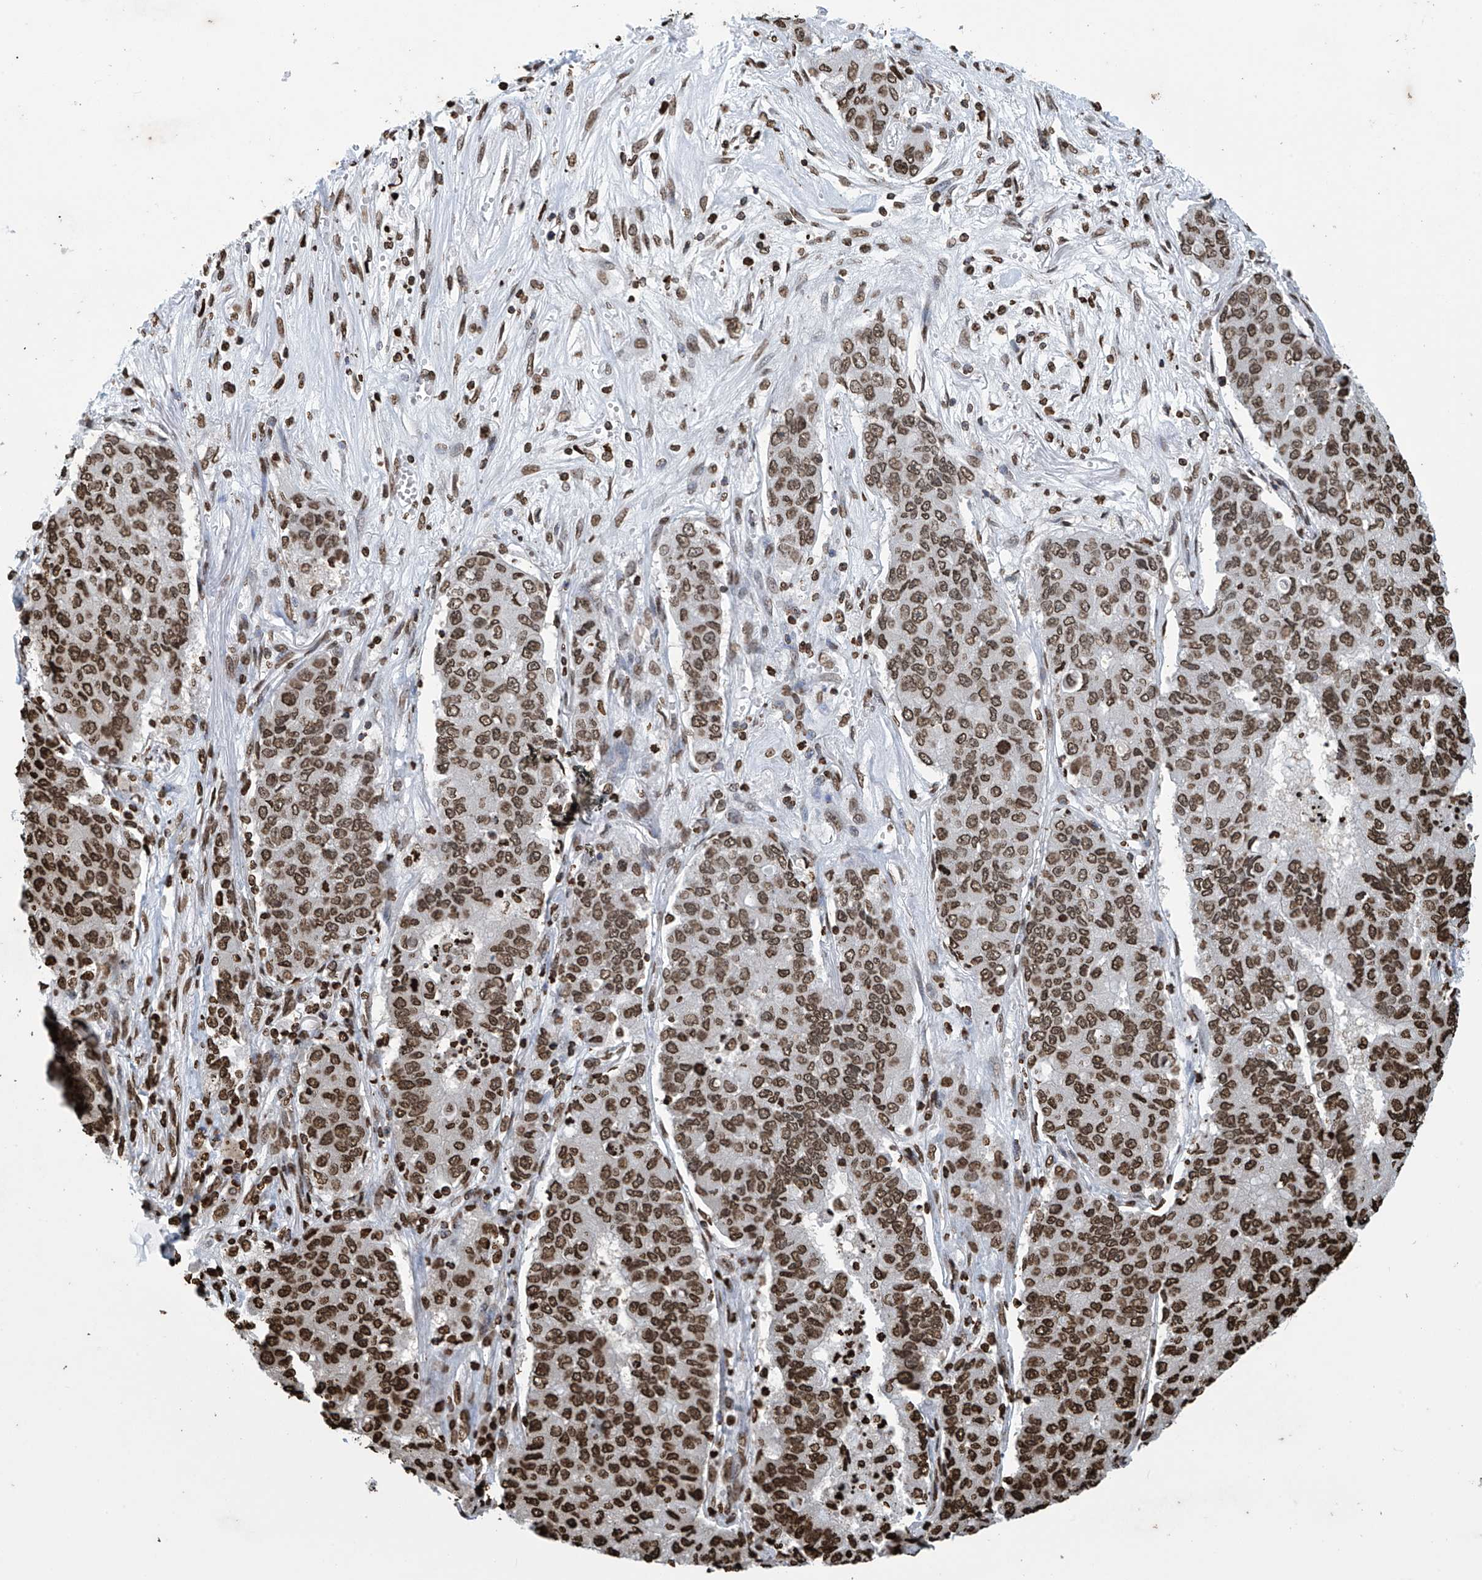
{"staining": {"intensity": "moderate", "quantity": ">75%", "location": "nuclear"}, "tissue": "lung cancer", "cell_type": "Tumor cells", "image_type": "cancer", "snomed": [{"axis": "morphology", "description": "Squamous cell carcinoma, NOS"}, {"axis": "topography", "description": "Lung"}], "caption": "Lung cancer (squamous cell carcinoma) stained with DAB immunohistochemistry (IHC) exhibits medium levels of moderate nuclear expression in approximately >75% of tumor cells.", "gene": "DPPA2", "patient": {"sex": "male", "age": 74}}